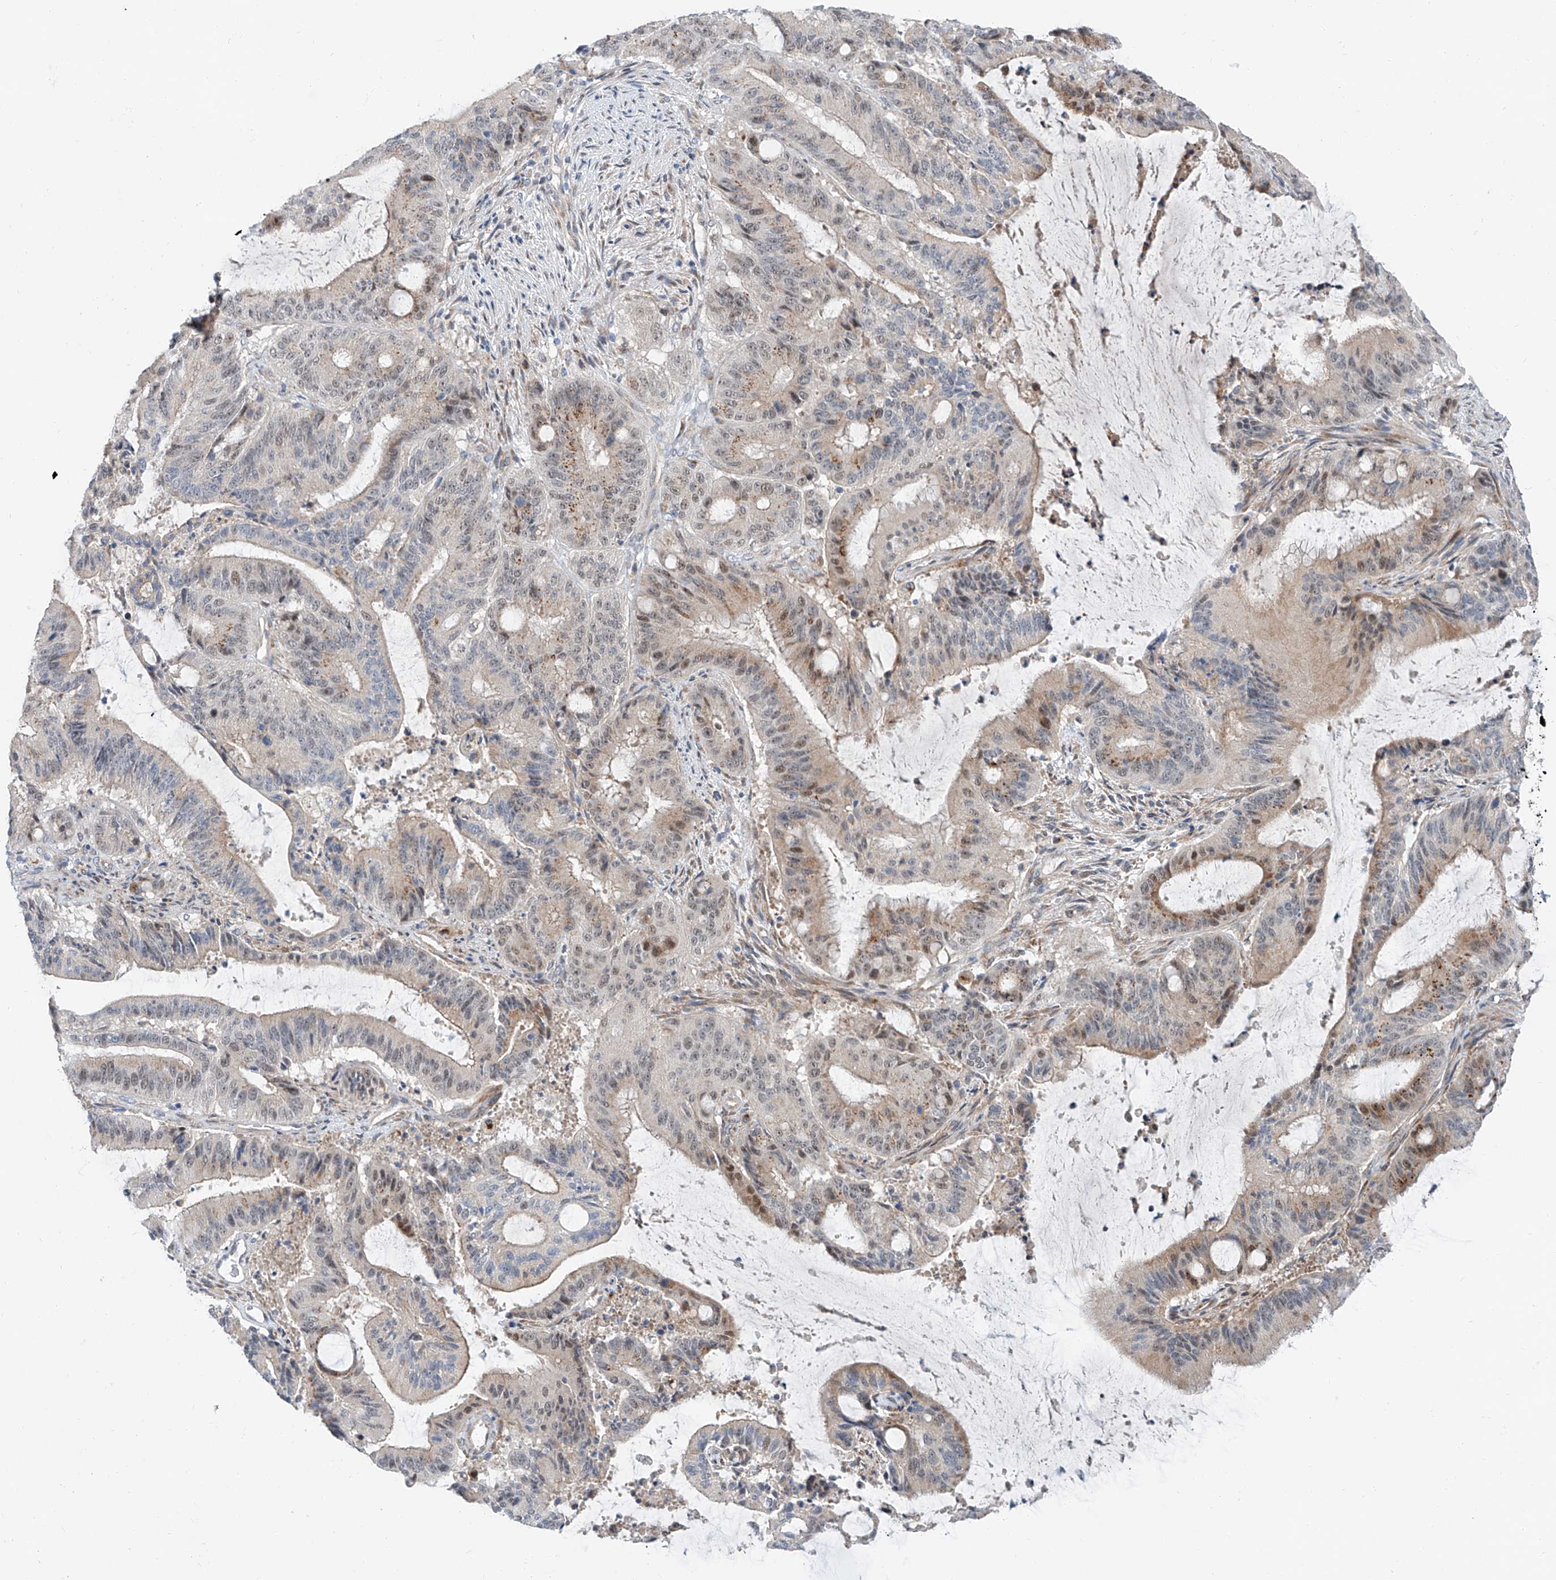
{"staining": {"intensity": "moderate", "quantity": "<25%", "location": "cytoplasmic/membranous,nuclear"}, "tissue": "liver cancer", "cell_type": "Tumor cells", "image_type": "cancer", "snomed": [{"axis": "morphology", "description": "Normal tissue, NOS"}, {"axis": "morphology", "description": "Cholangiocarcinoma"}, {"axis": "topography", "description": "Liver"}, {"axis": "topography", "description": "Peripheral nerve tissue"}], "caption": "A micrograph of human liver cholangiocarcinoma stained for a protein exhibits moderate cytoplasmic/membranous and nuclear brown staining in tumor cells.", "gene": "CLDND1", "patient": {"sex": "female", "age": 73}}